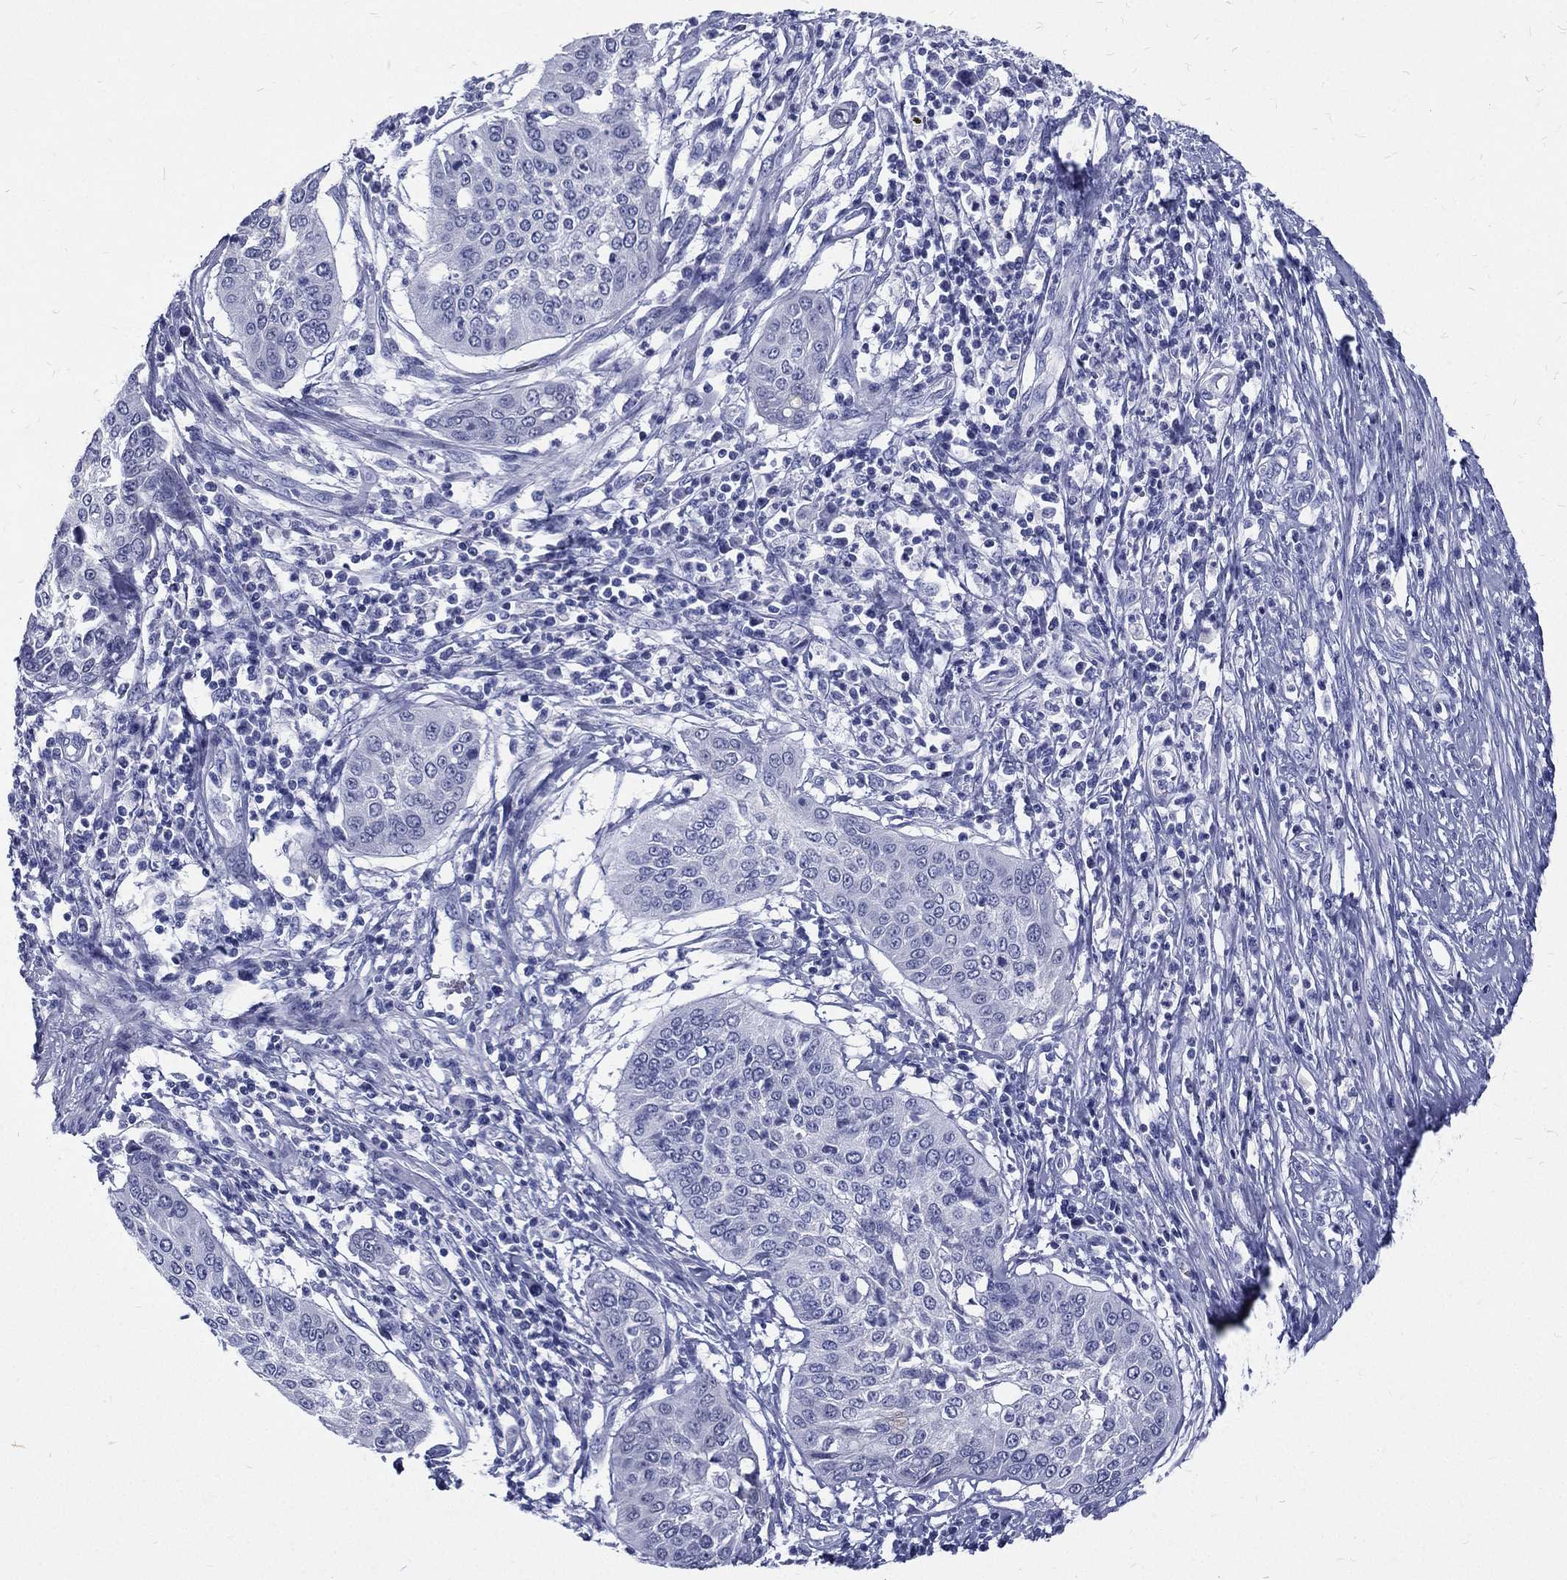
{"staining": {"intensity": "negative", "quantity": "none", "location": "none"}, "tissue": "cervical cancer", "cell_type": "Tumor cells", "image_type": "cancer", "snomed": [{"axis": "morphology", "description": "Normal tissue, NOS"}, {"axis": "morphology", "description": "Squamous cell carcinoma, NOS"}, {"axis": "topography", "description": "Cervix"}], "caption": "This is a image of IHC staining of cervical cancer (squamous cell carcinoma), which shows no staining in tumor cells.", "gene": "RSPH4A", "patient": {"sex": "female", "age": 39}}